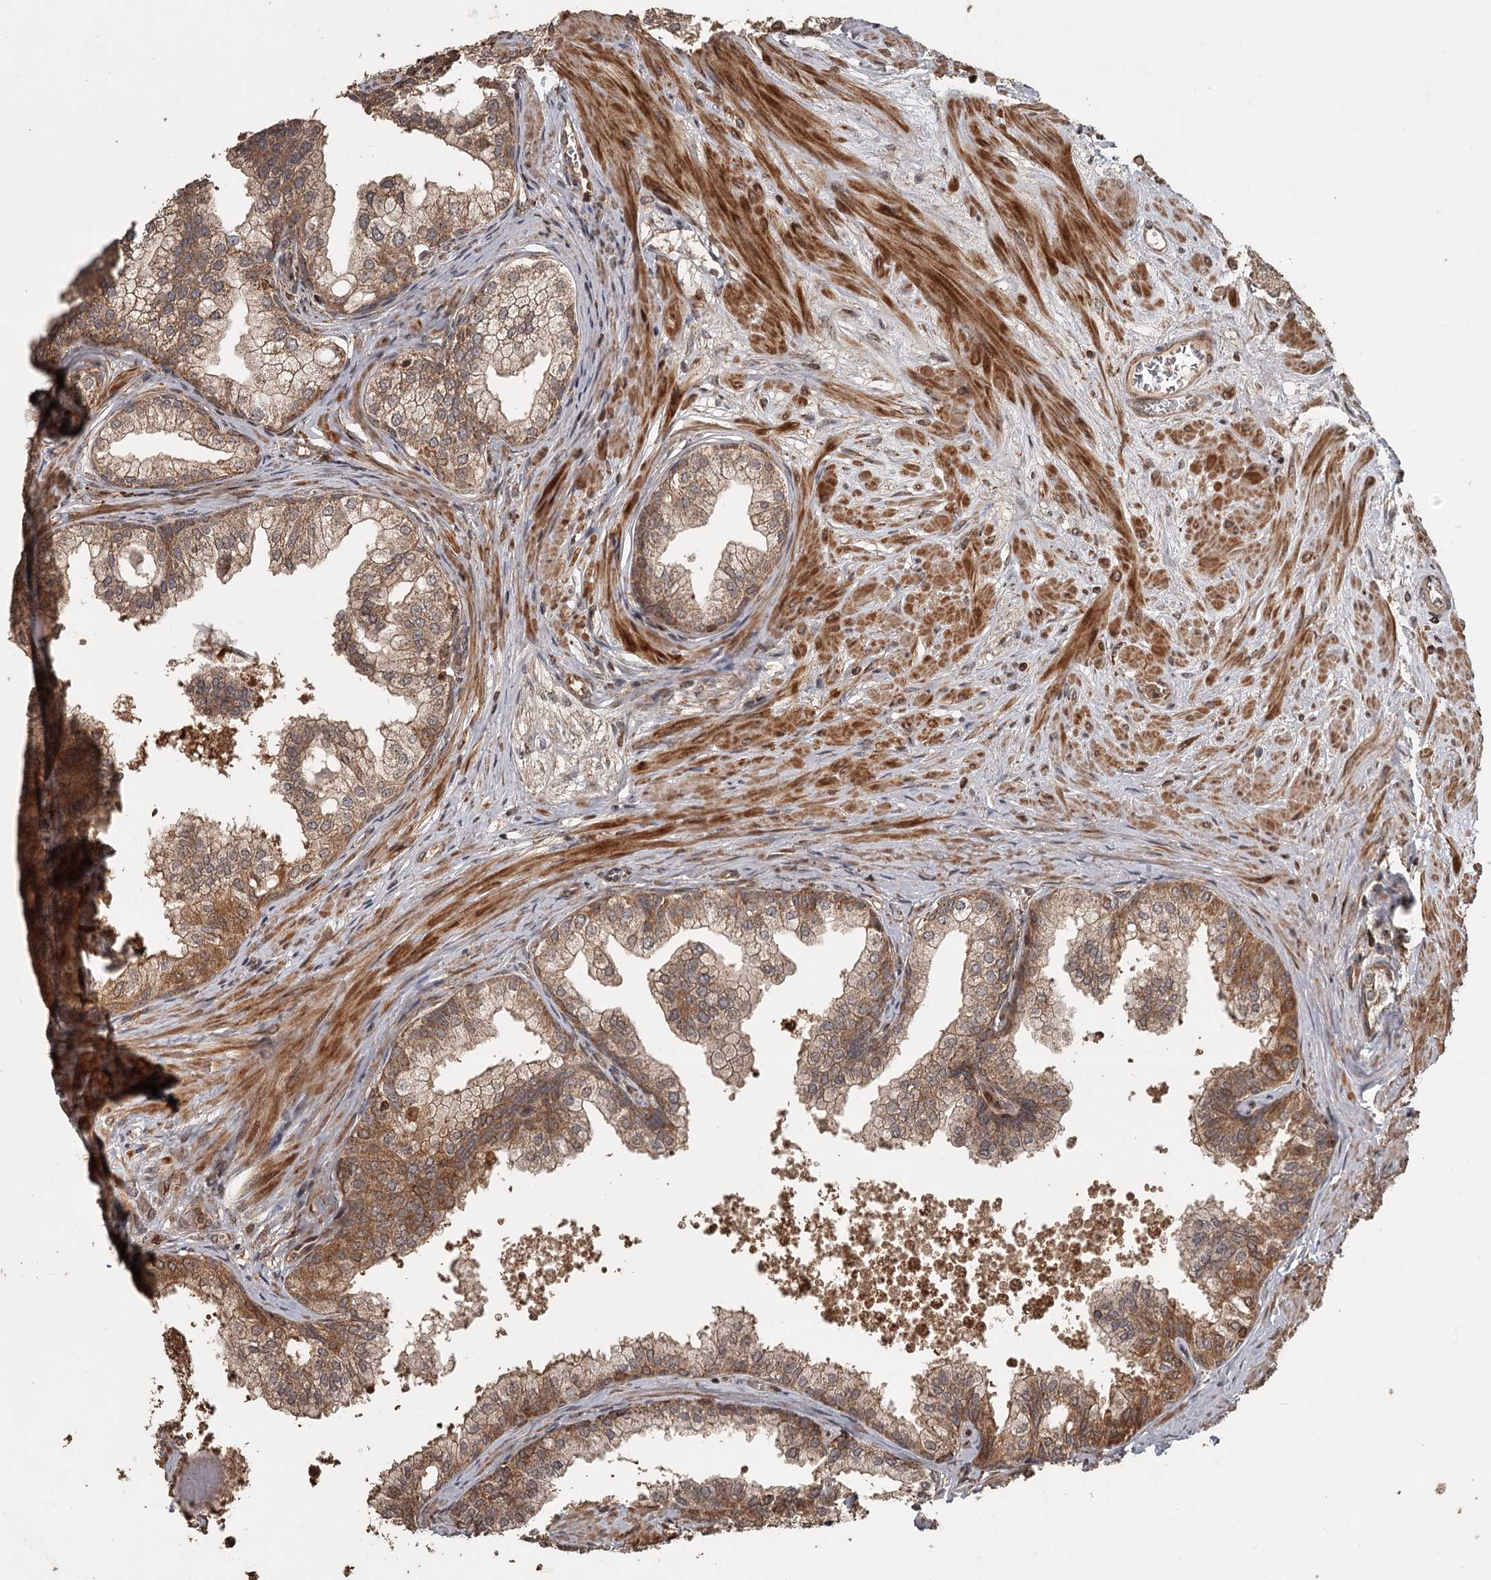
{"staining": {"intensity": "moderate", "quantity": ">75%", "location": "cytoplasmic/membranous"}, "tissue": "prostate", "cell_type": "Glandular cells", "image_type": "normal", "snomed": [{"axis": "morphology", "description": "Normal tissue, NOS"}, {"axis": "topography", "description": "Prostate"}], "caption": "Prostate stained with immunohistochemistry displays moderate cytoplasmic/membranous positivity in approximately >75% of glandular cells. (brown staining indicates protein expression, while blue staining denotes nuclei).", "gene": "FAXC", "patient": {"sex": "male", "age": 60}}